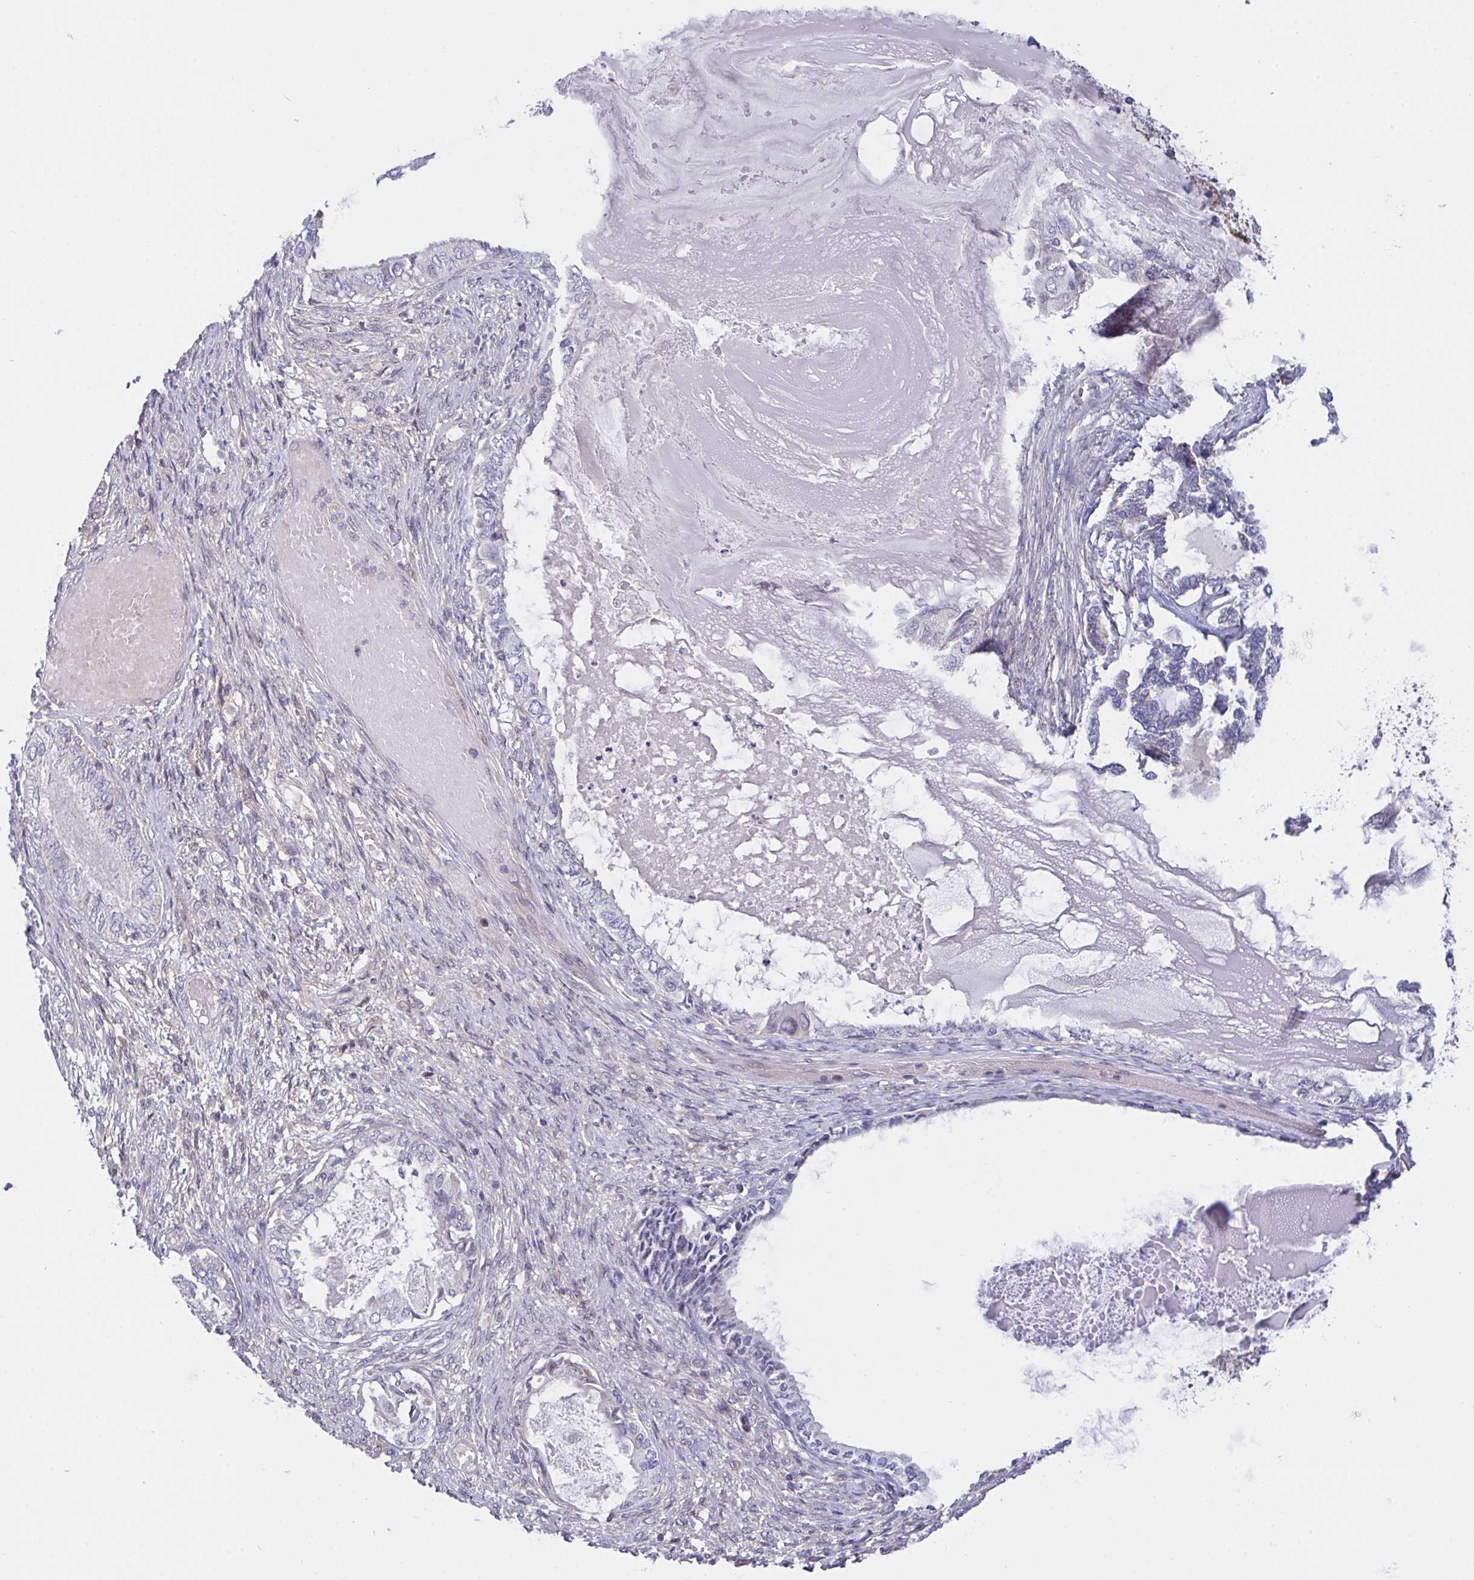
{"staining": {"intensity": "negative", "quantity": "none", "location": "none"}, "tissue": "ovarian cancer", "cell_type": "Tumor cells", "image_type": "cancer", "snomed": [{"axis": "morphology", "description": "Carcinoma, endometroid"}, {"axis": "topography", "description": "Ovary"}], "caption": "The immunohistochemistry micrograph has no significant positivity in tumor cells of ovarian cancer tissue.", "gene": "L3HYPDH", "patient": {"sex": "female", "age": 70}}